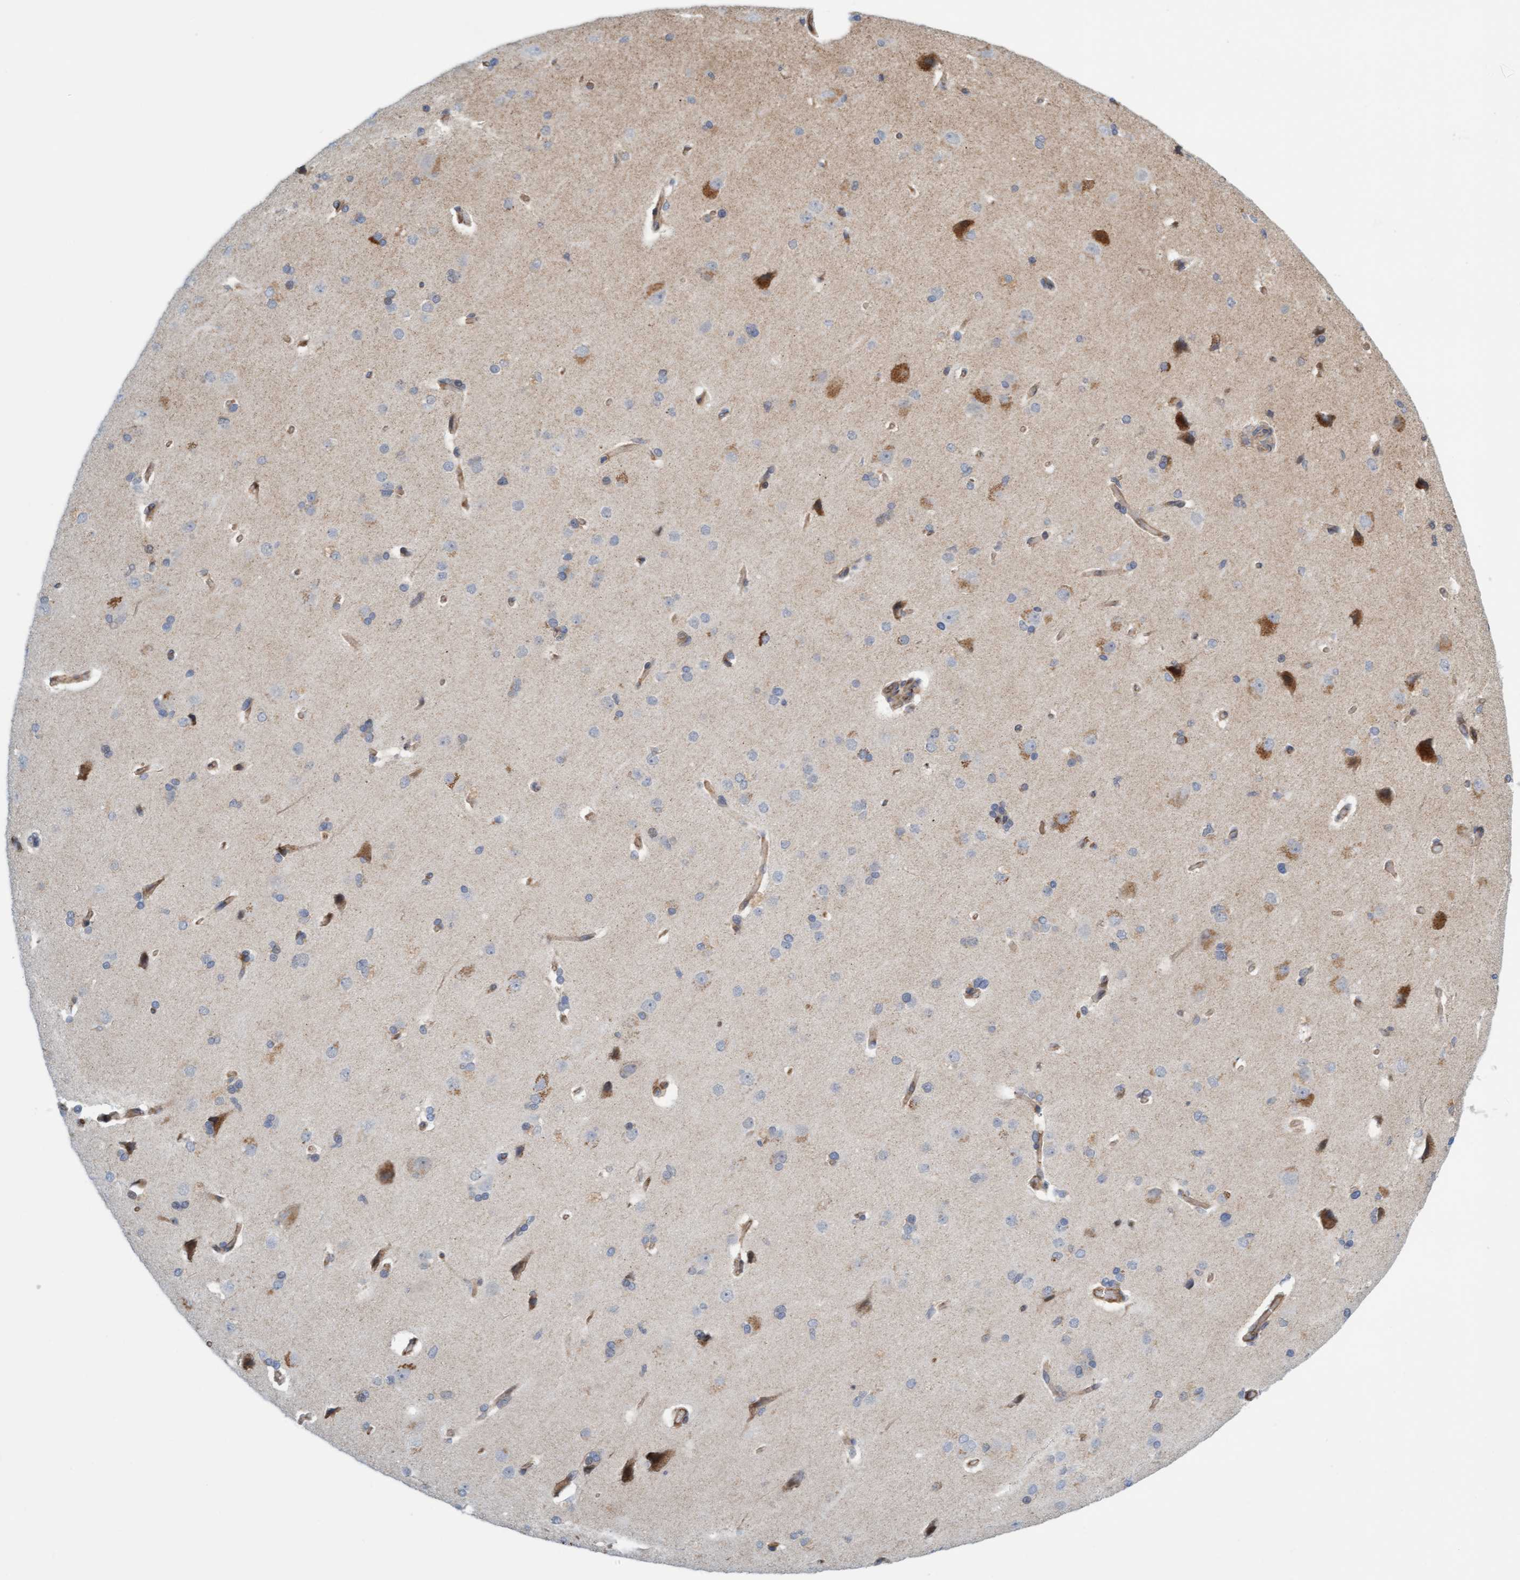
{"staining": {"intensity": "moderate", "quantity": ">75%", "location": "cytoplasmic/membranous"}, "tissue": "cerebral cortex", "cell_type": "Endothelial cells", "image_type": "normal", "snomed": [{"axis": "morphology", "description": "Normal tissue, NOS"}, {"axis": "topography", "description": "Cerebral cortex"}], "caption": "DAB (3,3'-diaminobenzidine) immunohistochemical staining of normal human cerebral cortex displays moderate cytoplasmic/membranous protein staining in approximately >75% of endothelial cells.", "gene": "EIF4EBP1", "patient": {"sex": "male", "age": 62}}